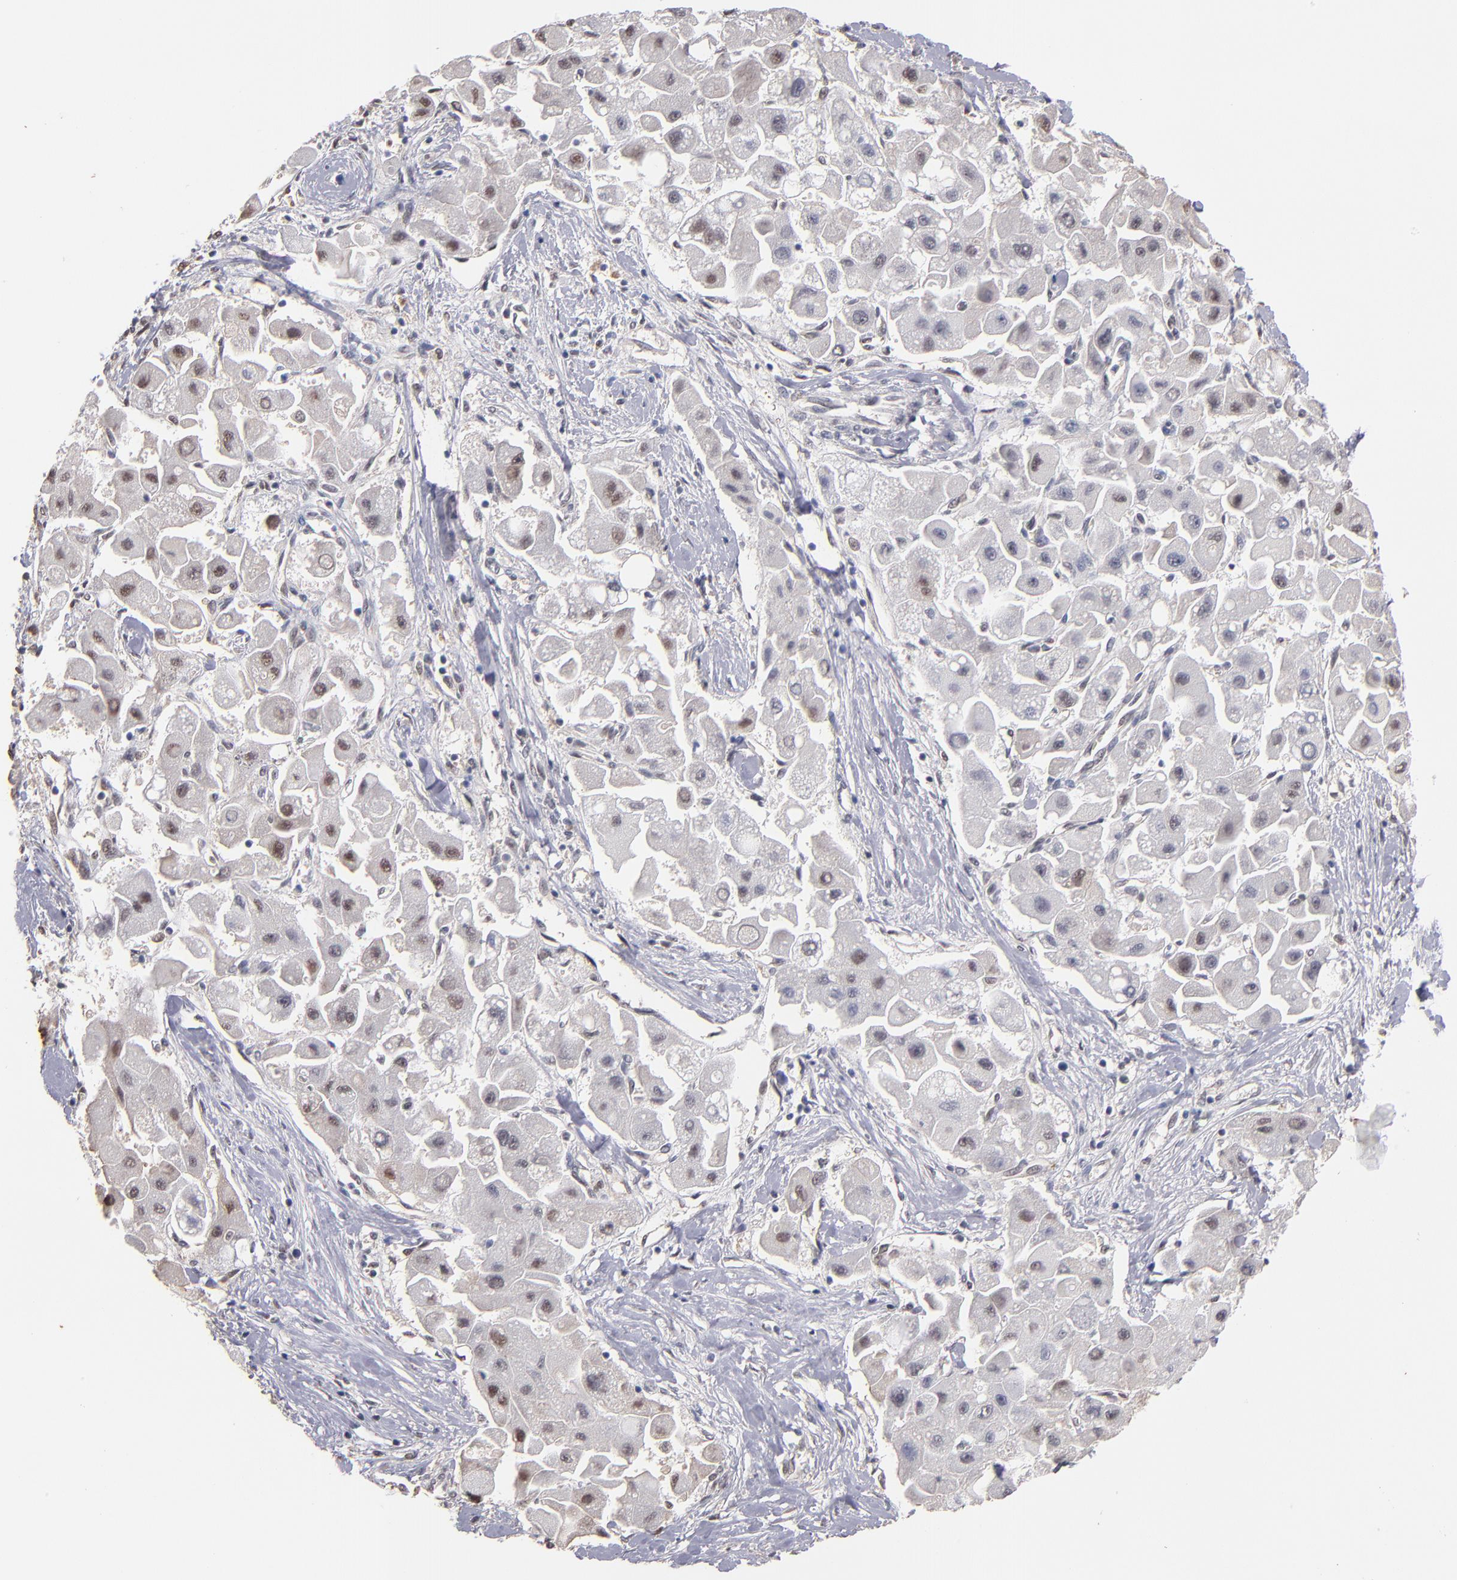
{"staining": {"intensity": "weak", "quantity": "<25%", "location": "cytoplasmic/membranous"}, "tissue": "liver cancer", "cell_type": "Tumor cells", "image_type": "cancer", "snomed": [{"axis": "morphology", "description": "Carcinoma, Hepatocellular, NOS"}, {"axis": "topography", "description": "Liver"}], "caption": "Micrograph shows no significant protein staining in tumor cells of liver cancer (hepatocellular carcinoma).", "gene": "PSMD10", "patient": {"sex": "male", "age": 24}}